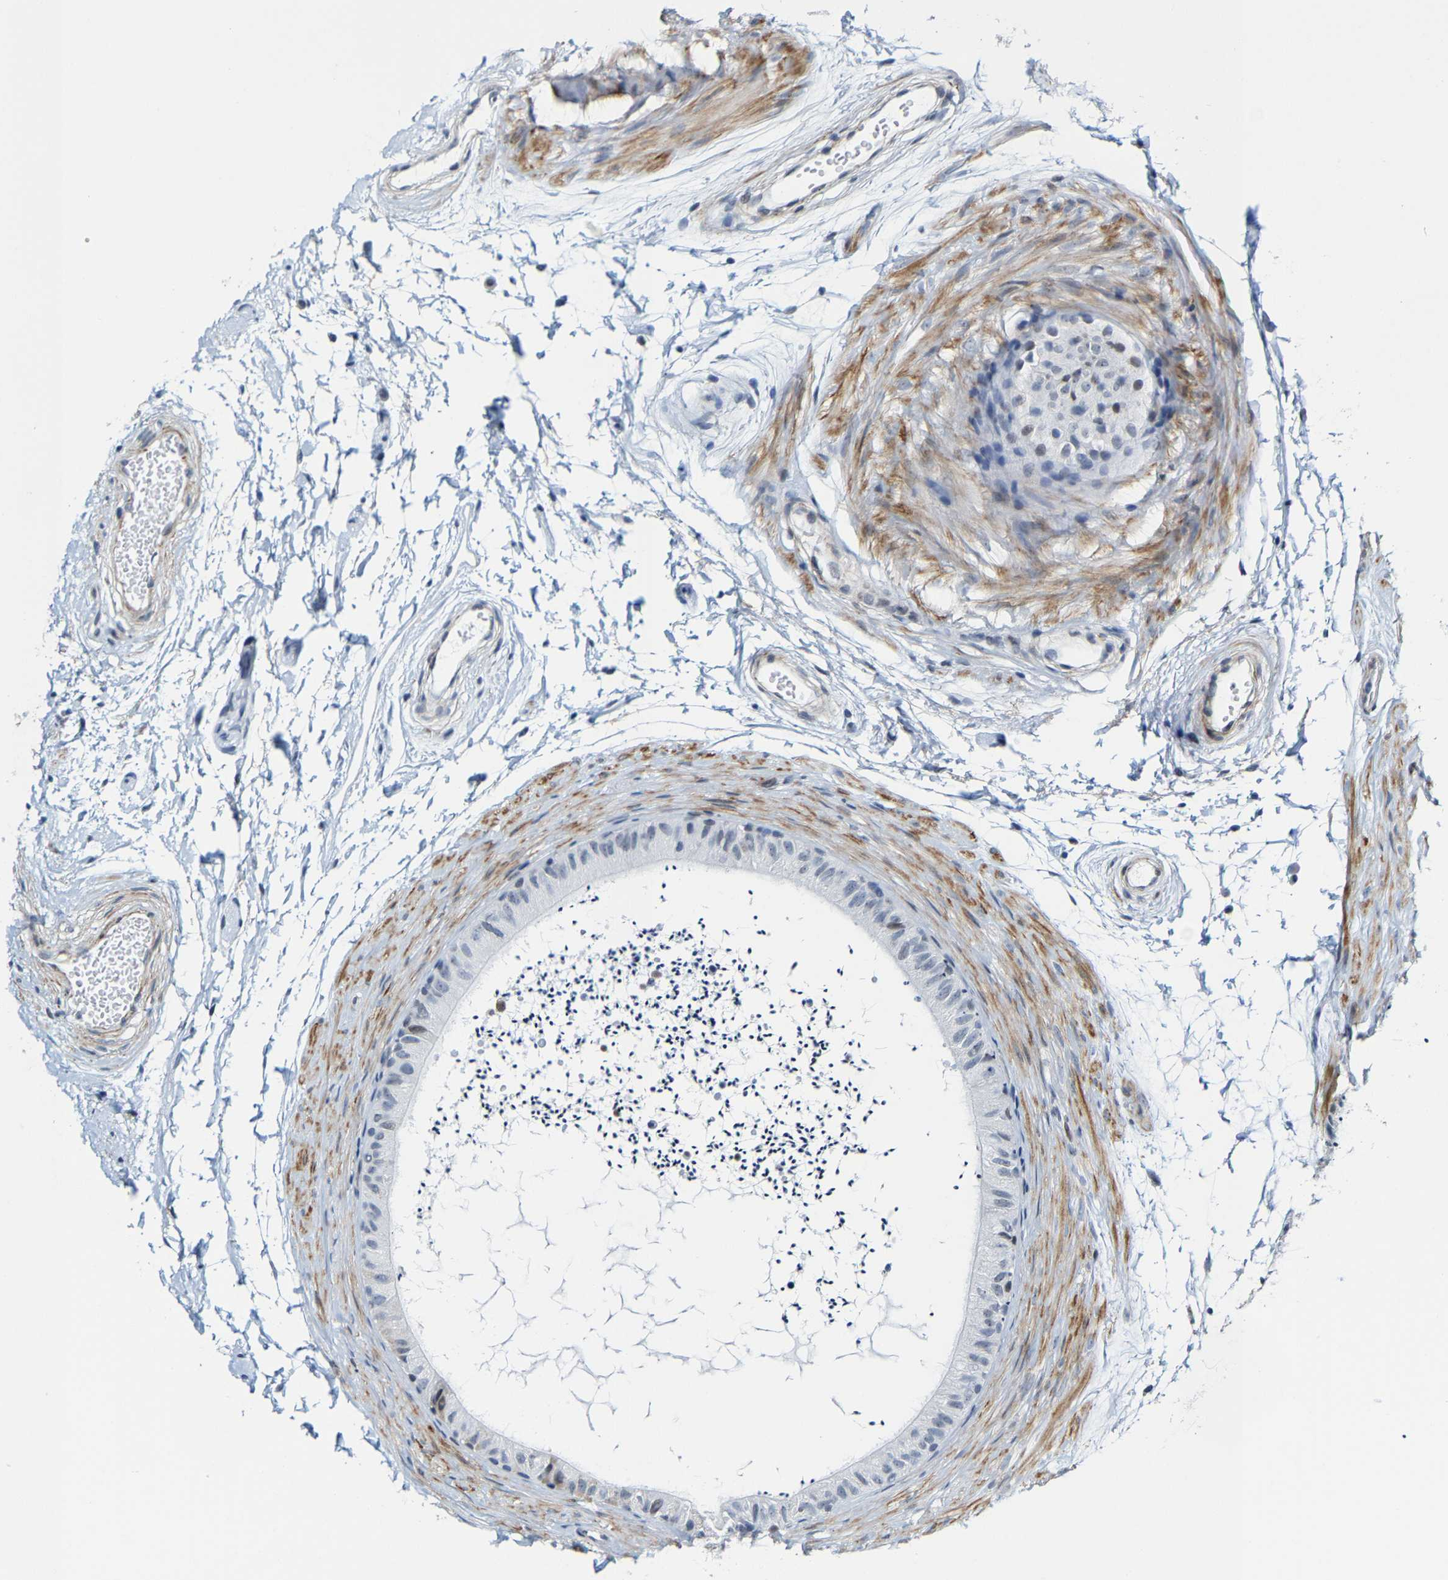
{"staining": {"intensity": "negative", "quantity": "none", "location": "none"}, "tissue": "epididymis", "cell_type": "Glandular cells", "image_type": "normal", "snomed": [{"axis": "morphology", "description": "Normal tissue, NOS"}, {"axis": "topography", "description": "Epididymis"}], "caption": "IHC image of normal epididymis: human epididymis stained with DAB (3,3'-diaminobenzidine) reveals no significant protein positivity in glandular cells.", "gene": "FAM180A", "patient": {"sex": "male", "age": 56}}